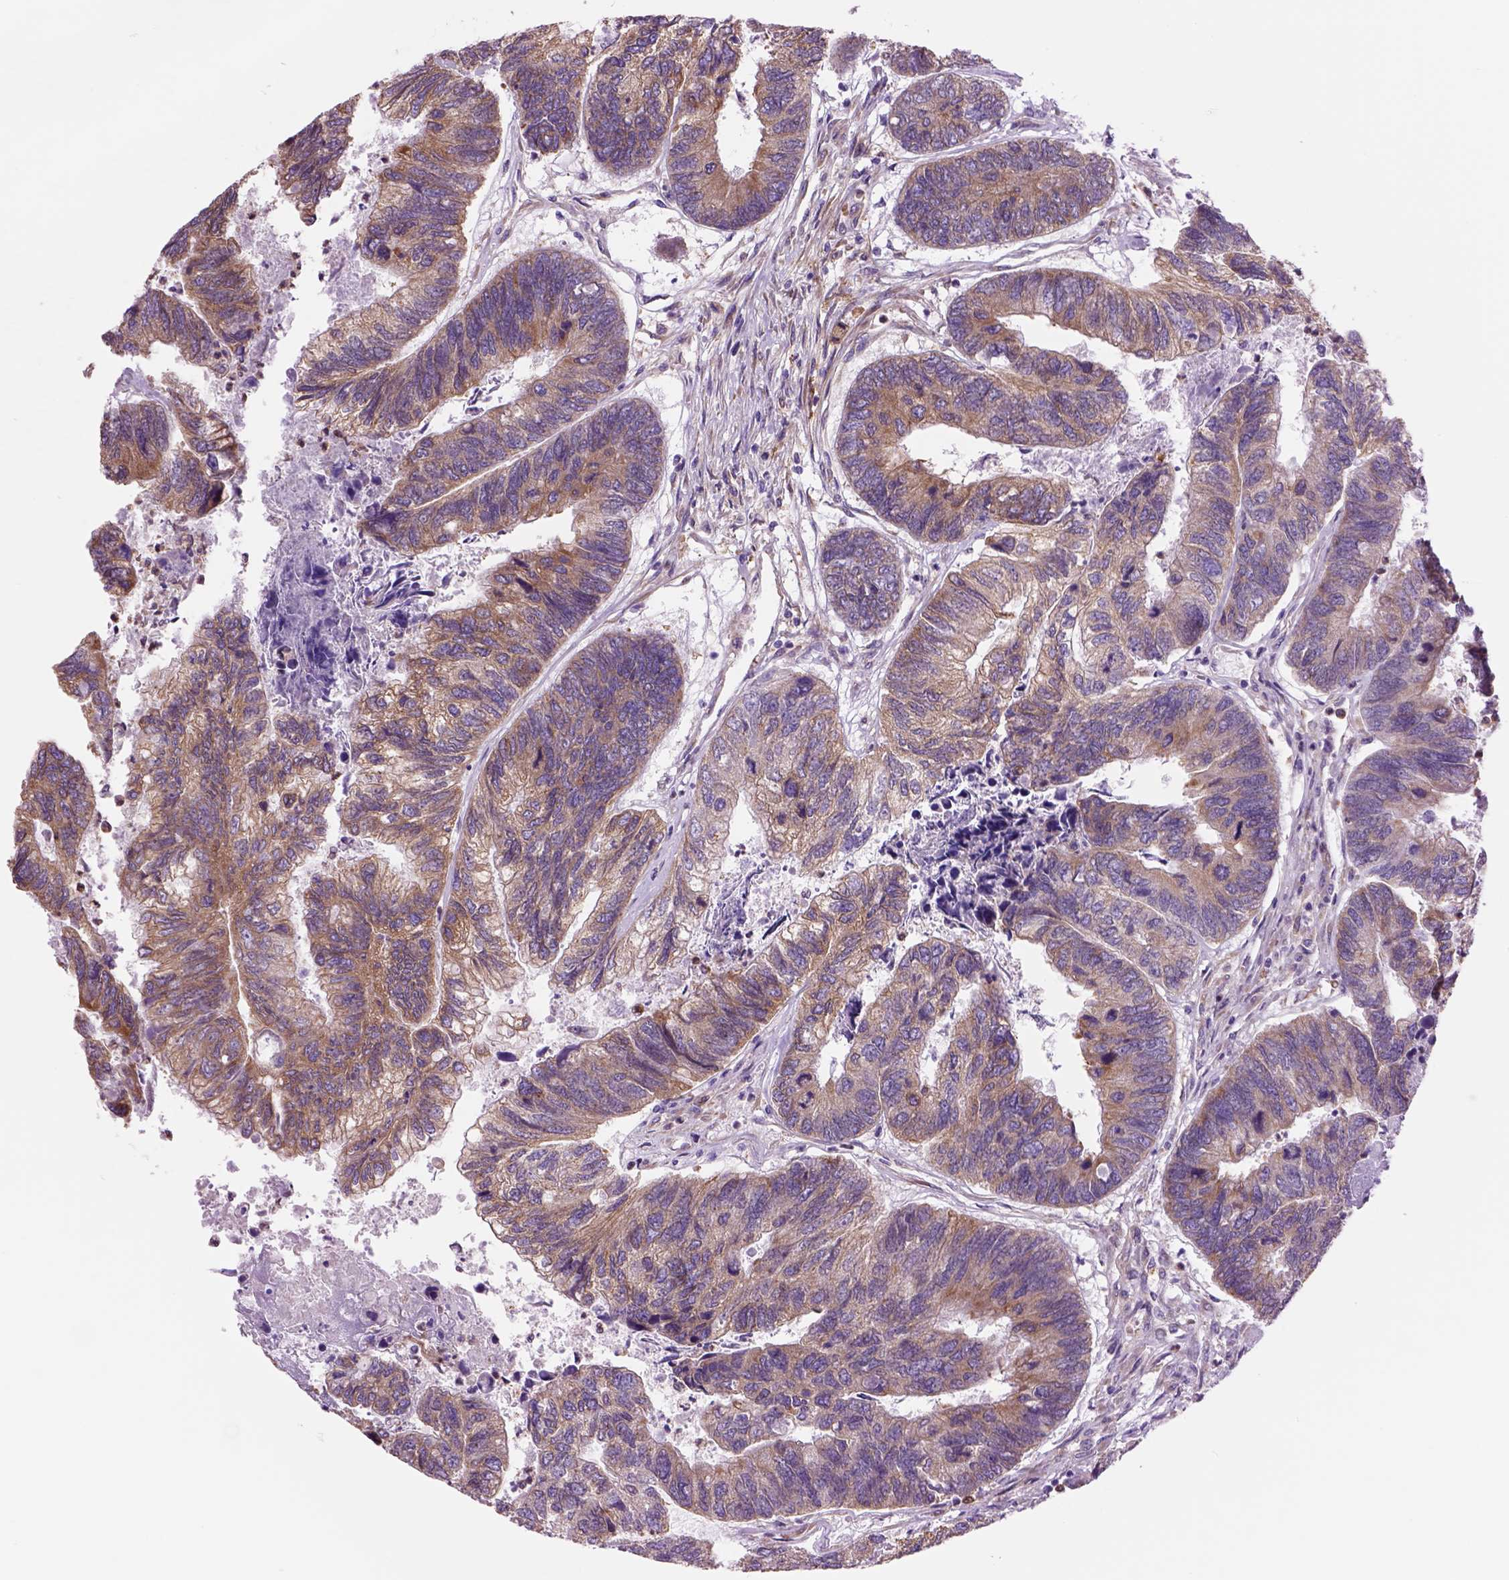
{"staining": {"intensity": "moderate", "quantity": ">75%", "location": "cytoplasmic/membranous"}, "tissue": "colorectal cancer", "cell_type": "Tumor cells", "image_type": "cancer", "snomed": [{"axis": "morphology", "description": "Adenocarcinoma, NOS"}, {"axis": "topography", "description": "Colon"}], "caption": "Immunohistochemical staining of human colorectal cancer (adenocarcinoma) displays medium levels of moderate cytoplasmic/membranous protein staining in approximately >75% of tumor cells.", "gene": "PIAS3", "patient": {"sex": "female", "age": 67}}